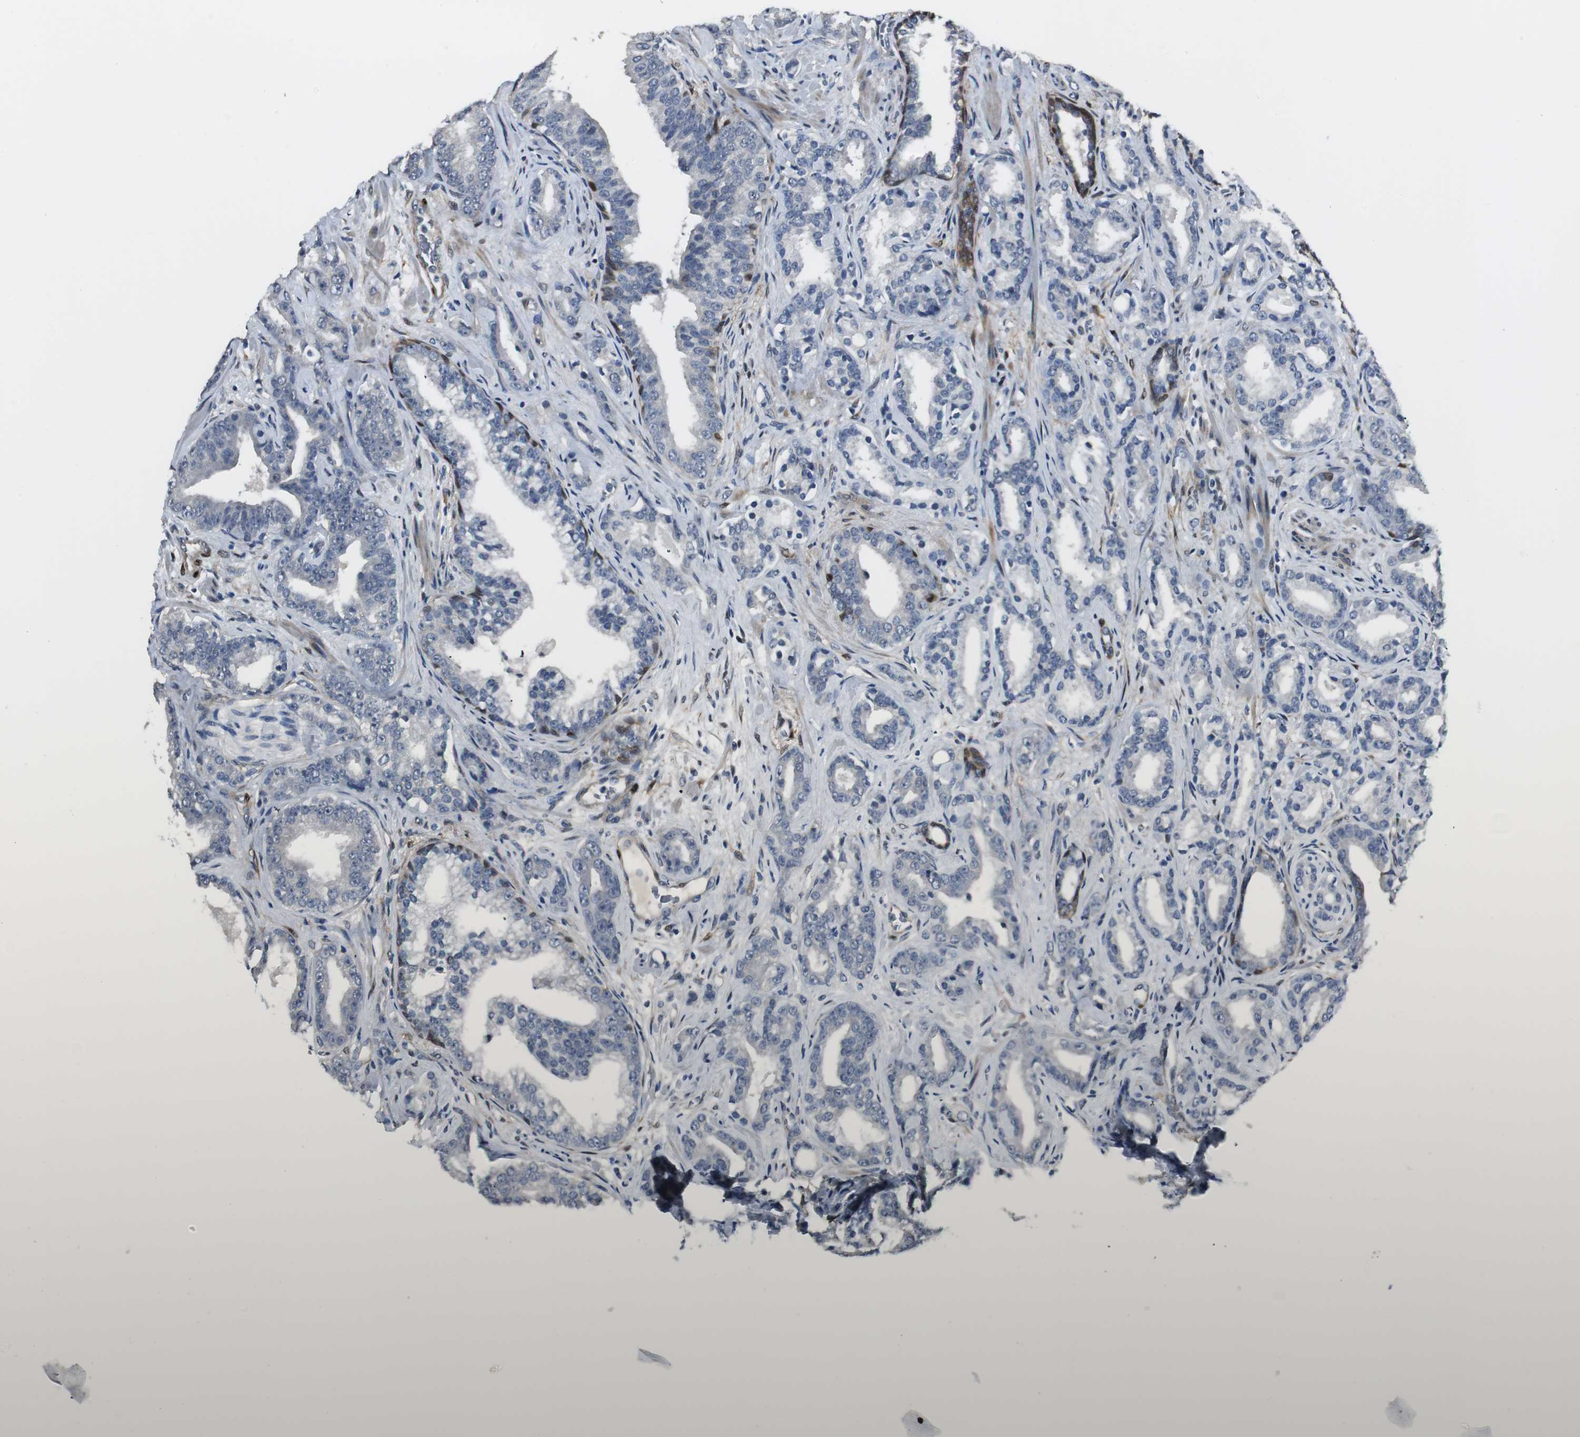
{"staining": {"intensity": "negative", "quantity": "none", "location": "none"}, "tissue": "prostate cancer", "cell_type": "Tumor cells", "image_type": "cancer", "snomed": [{"axis": "morphology", "description": "Adenocarcinoma, Low grade"}, {"axis": "topography", "description": "Prostate"}], "caption": "Tumor cells show no significant expression in prostate cancer.", "gene": "FHL2", "patient": {"sex": "male", "age": 63}}